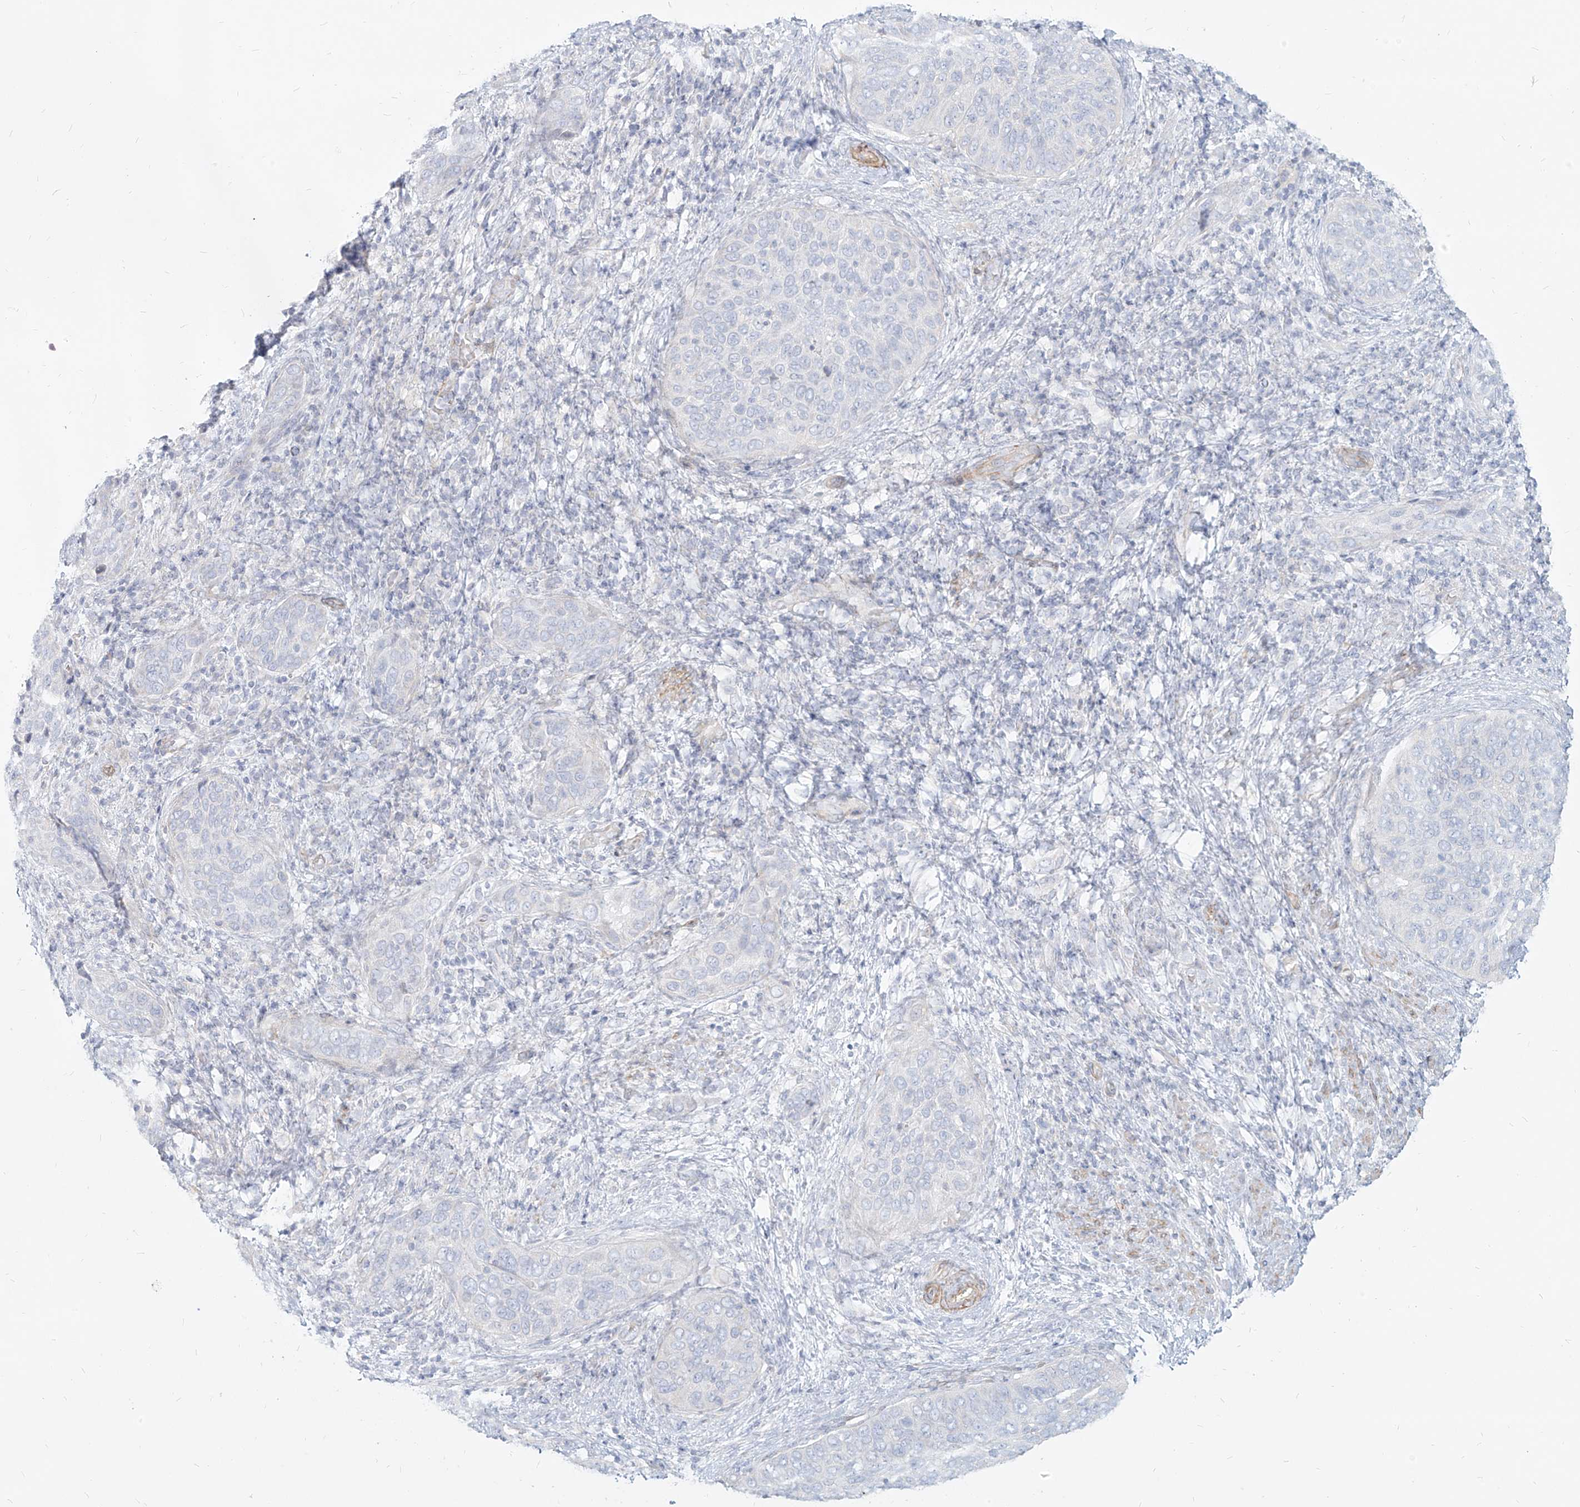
{"staining": {"intensity": "negative", "quantity": "none", "location": "none"}, "tissue": "cervical cancer", "cell_type": "Tumor cells", "image_type": "cancer", "snomed": [{"axis": "morphology", "description": "Squamous cell carcinoma, NOS"}, {"axis": "topography", "description": "Cervix"}], "caption": "This is an immunohistochemistry (IHC) image of cervical cancer. There is no positivity in tumor cells.", "gene": "ITPKB", "patient": {"sex": "female", "age": 60}}